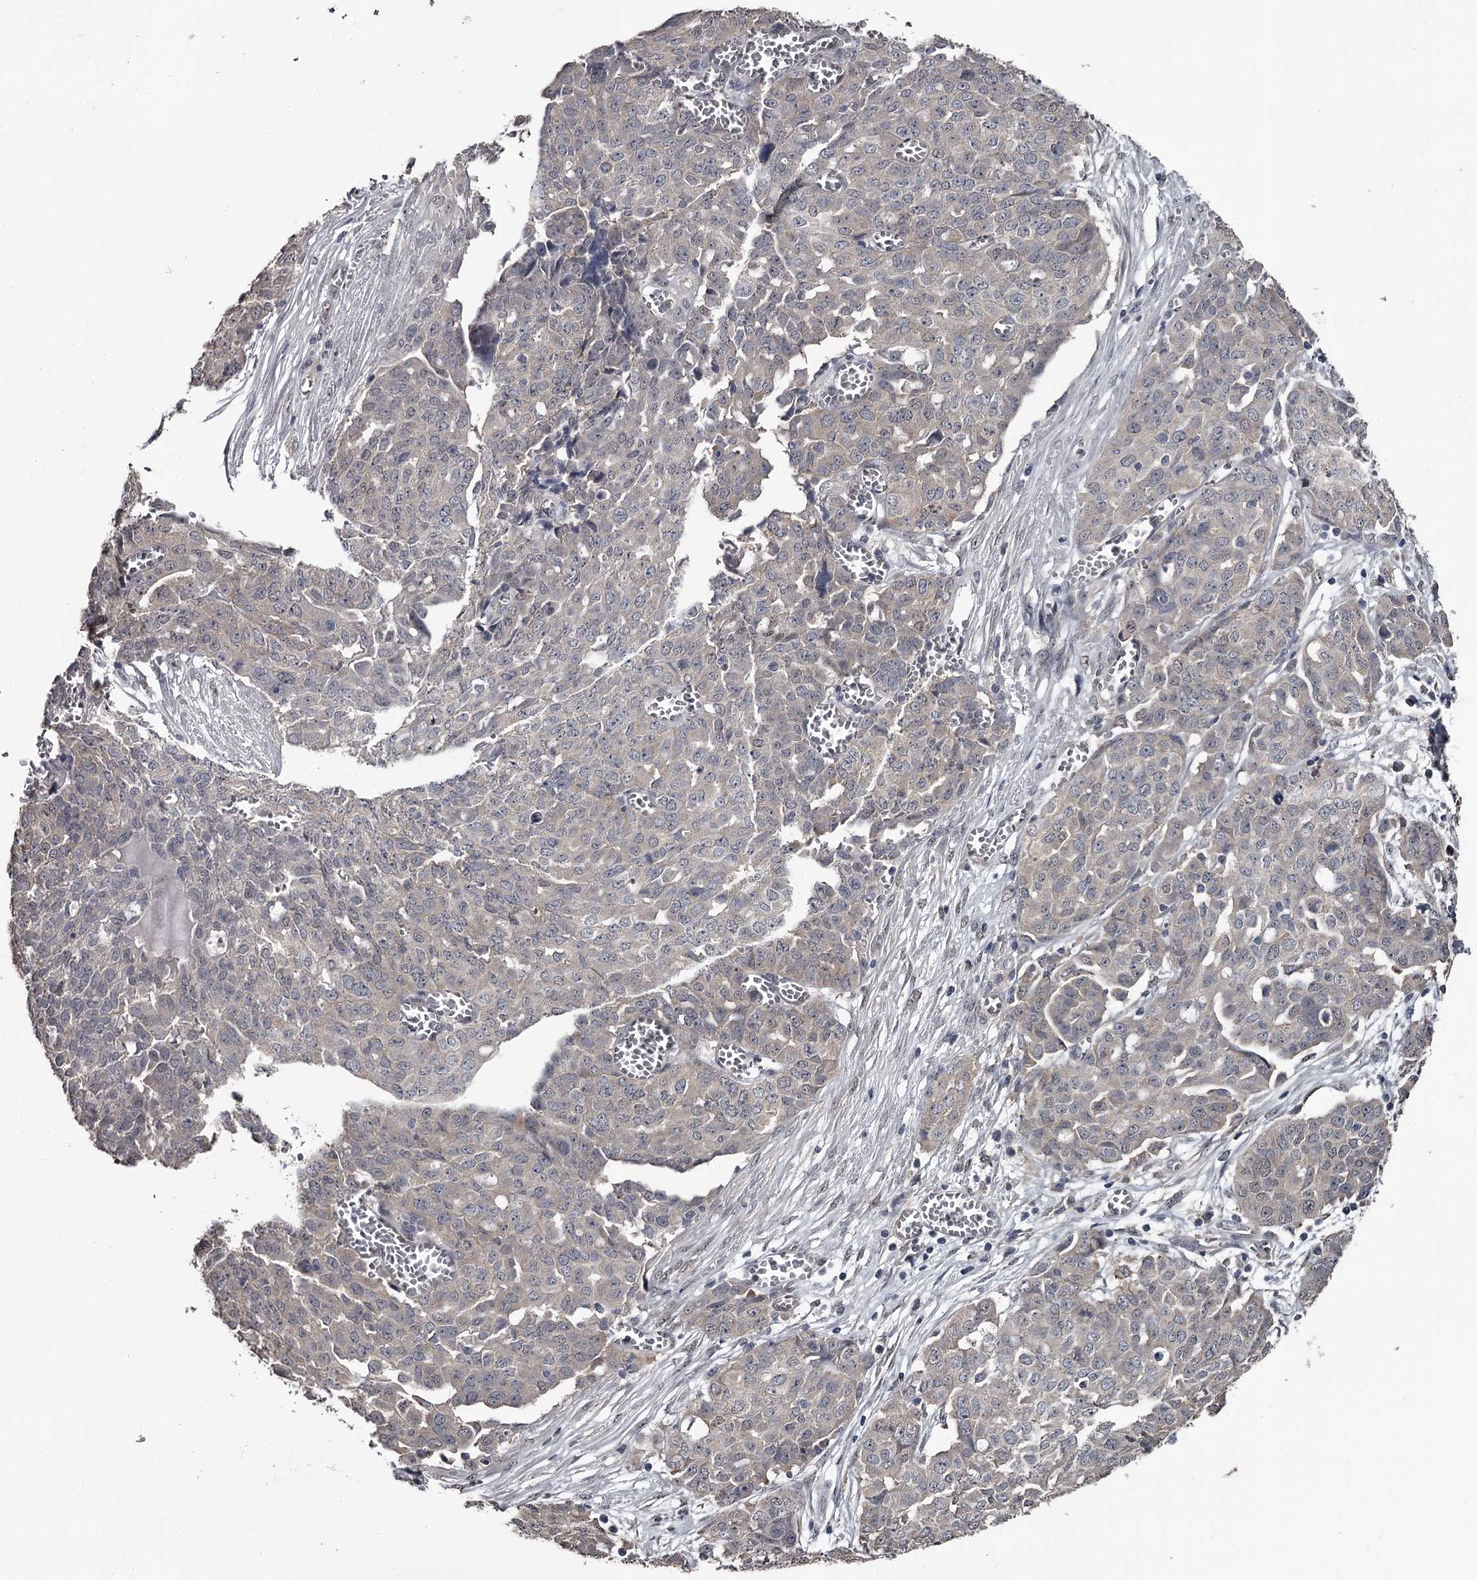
{"staining": {"intensity": "negative", "quantity": "none", "location": "none"}, "tissue": "ovarian cancer", "cell_type": "Tumor cells", "image_type": "cancer", "snomed": [{"axis": "morphology", "description": "Cystadenocarcinoma, serous, NOS"}, {"axis": "topography", "description": "Soft tissue"}, {"axis": "topography", "description": "Ovary"}], "caption": "An immunohistochemistry (IHC) histopathology image of ovarian cancer is shown. There is no staining in tumor cells of ovarian cancer.", "gene": "PRPF40B", "patient": {"sex": "female", "age": 57}}